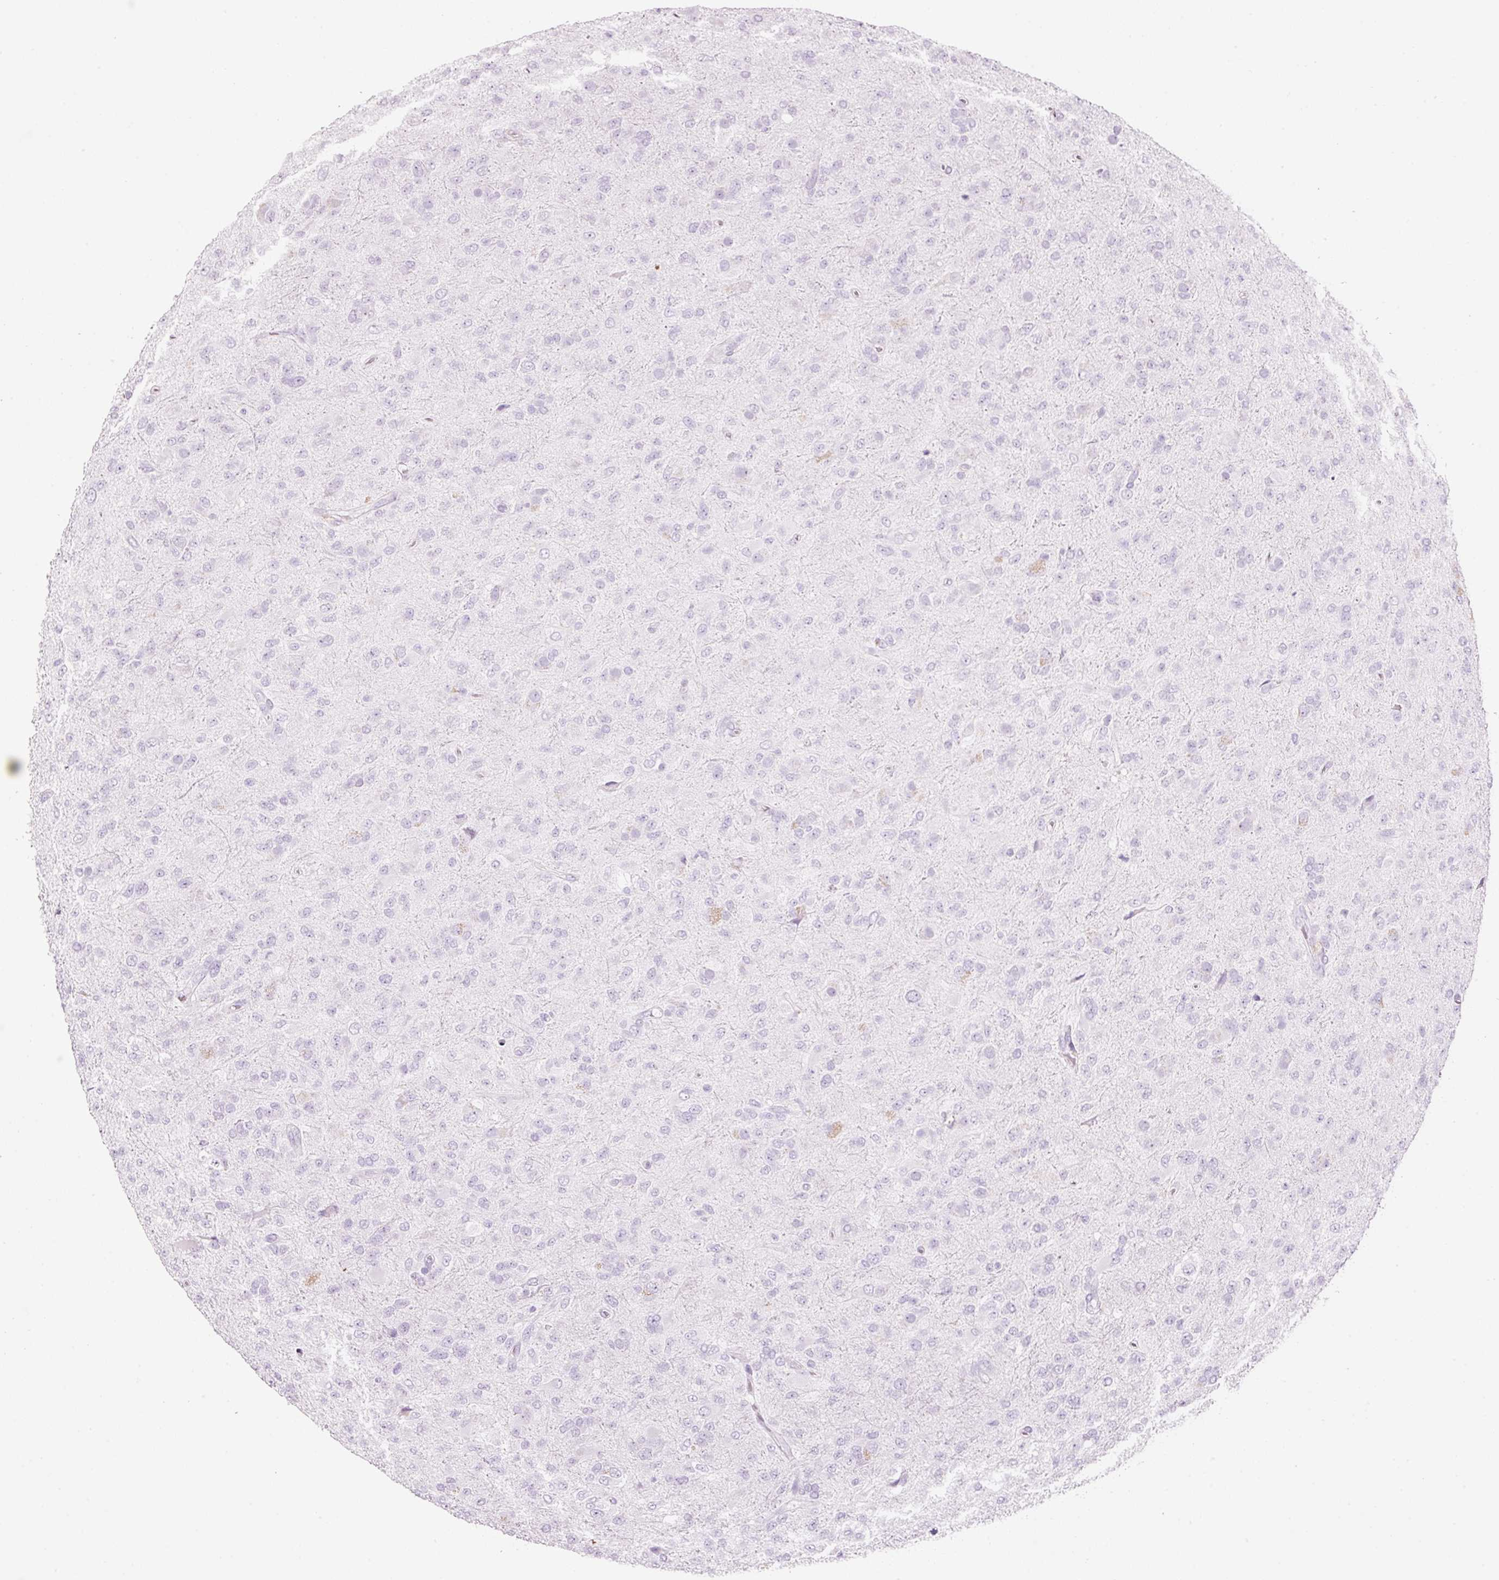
{"staining": {"intensity": "negative", "quantity": "none", "location": "none"}, "tissue": "glioma", "cell_type": "Tumor cells", "image_type": "cancer", "snomed": [{"axis": "morphology", "description": "Glioma, malignant, Low grade"}, {"axis": "topography", "description": "Brain"}], "caption": "There is no significant staining in tumor cells of glioma.", "gene": "CMA1", "patient": {"sex": "male", "age": 65}}